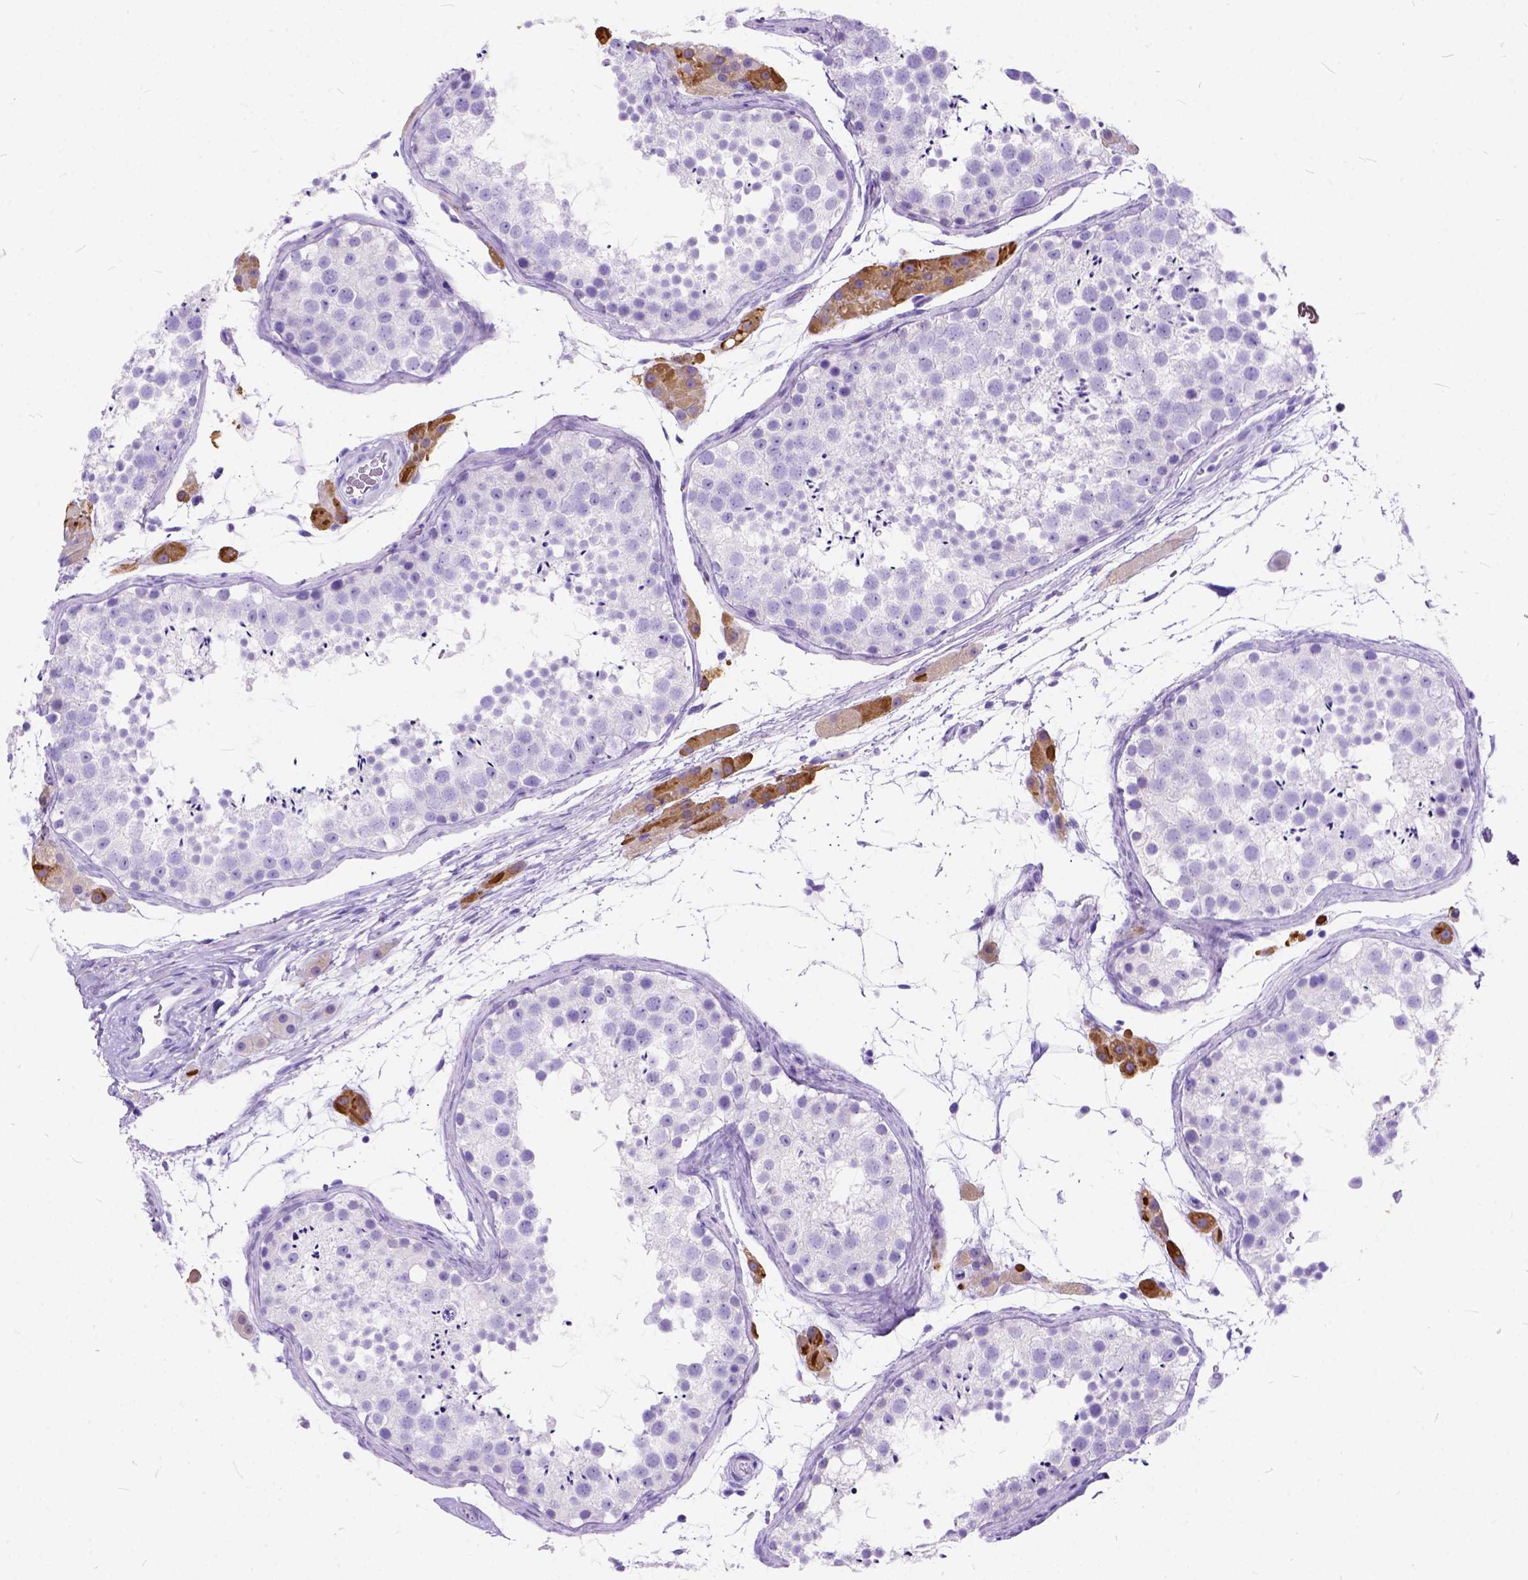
{"staining": {"intensity": "negative", "quantity": "none", "location": "none"}, "tissue": "testis", "cell_type": "Cells in seminiferous ducts", "image_type": "normal", "snomed": [{"axis": "morphology", "description": "Normal tissue, NOS"}, {"axis": "topography", "description": "Testis"}], "caption": "Immunohistochemistry of benign testis reveals no positivity in cells in seminiferous ducts. (IHC, brightfield microscopy, high magnification).", "gene": "C1QTNF3", "patient": {"sex": "male", "age": 41}}